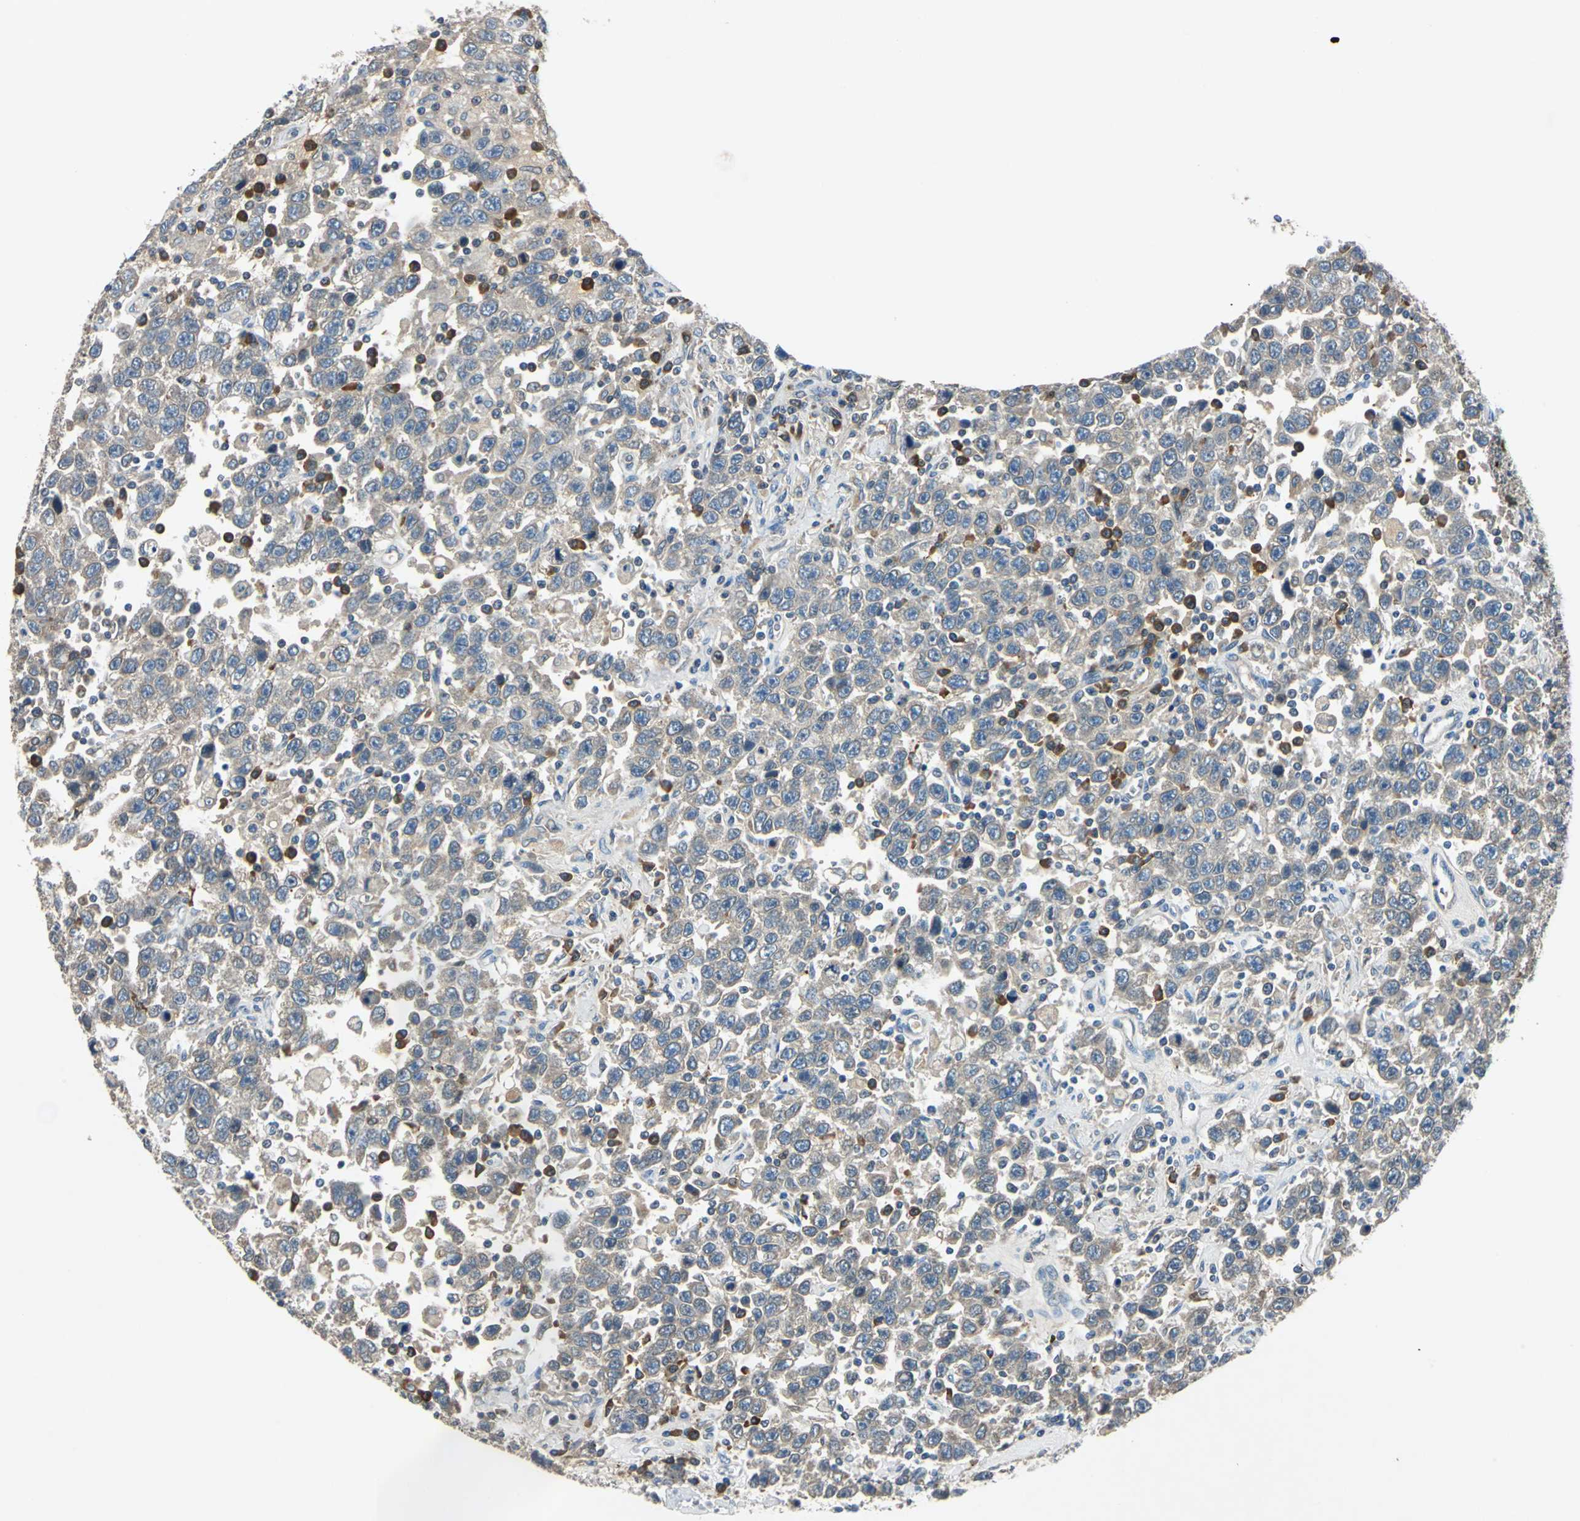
{"staining": {"intensity": "weak", "quantity": "25%-75%", "location": "cytoplasmic/membranous"}, "tissue": "testis cancer", "cell_type": "Tumor cells", "image_type": "cancer", "snomed": [{"axis": "morphology", "description": "Seminoma, NOS"}, {"axis": "topography", "description": "Testis"}], "caption": "Immunohistochemical staining of seminoma (testis) displays low levels of weak cytoplasmic/membranous protein staining in approximately 25%-75% of tumor cells. (brown staining indicates protein expression, while blue staining denotes nuclei).", "gene": "SLC2A13", "patient": {"sex": "male", "age": 41}}